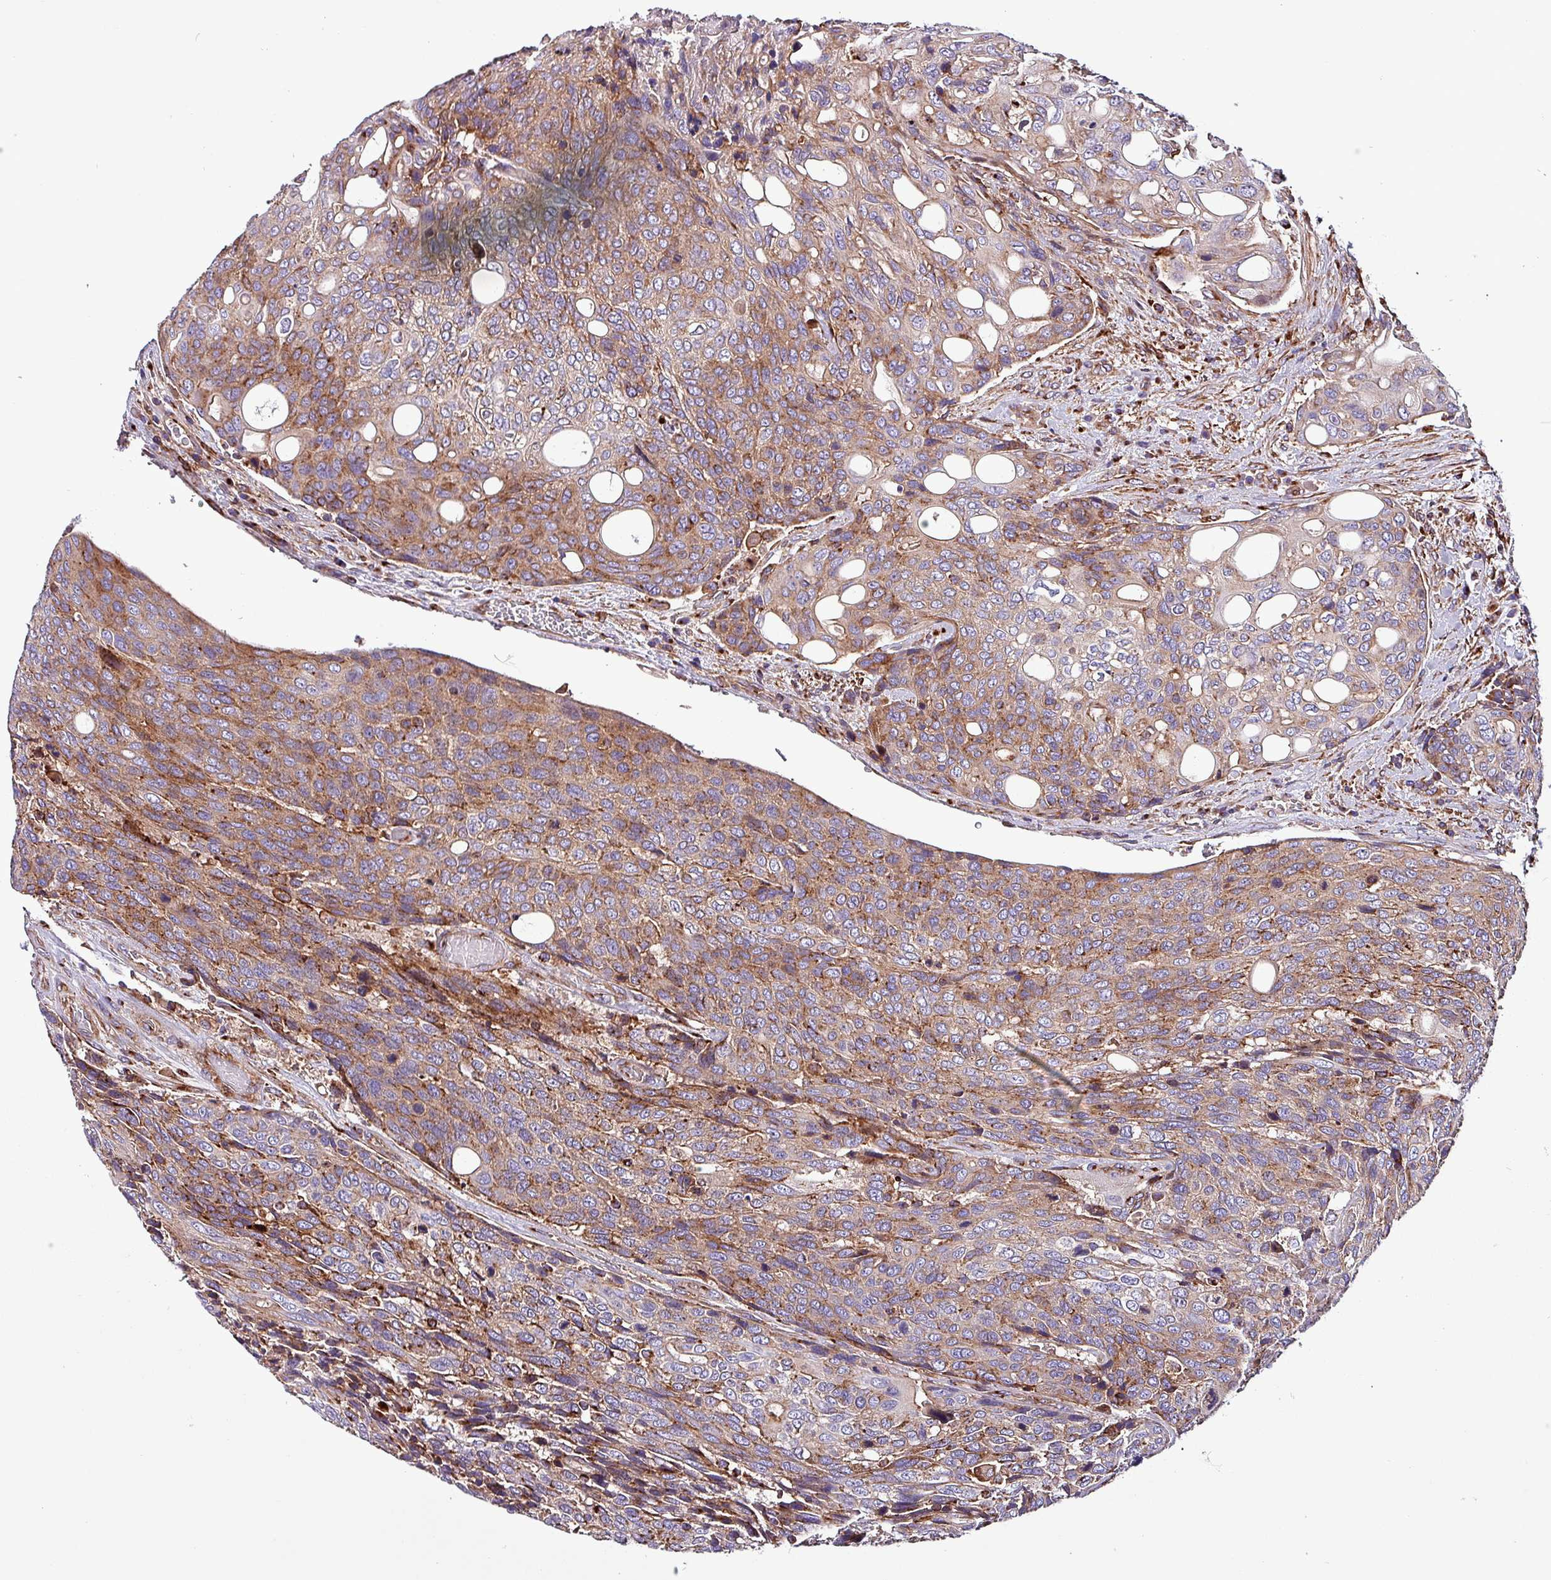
{"staining": {"intensity": "moderate", "quantity": ">75%", "location": "cytoplasmic/membranous"}, "tissue": "urothelial cancer", "cell_type": "Tumor cells", "image_type": "cancer", "snomed": [{"axis": "morphology", "description": "Urothelial carcinoma, High grade"}, {"axis": "topography", "description": "Urinary bladder"}], "caption": "About >75% of tumor cells in urothelial cancer show moderate cytoplasmic/membranous protein staining as visualized by brown immunohistochemical staining.", "gene": "VAMP4", "patient": {"sex": "female", "age": 70}}